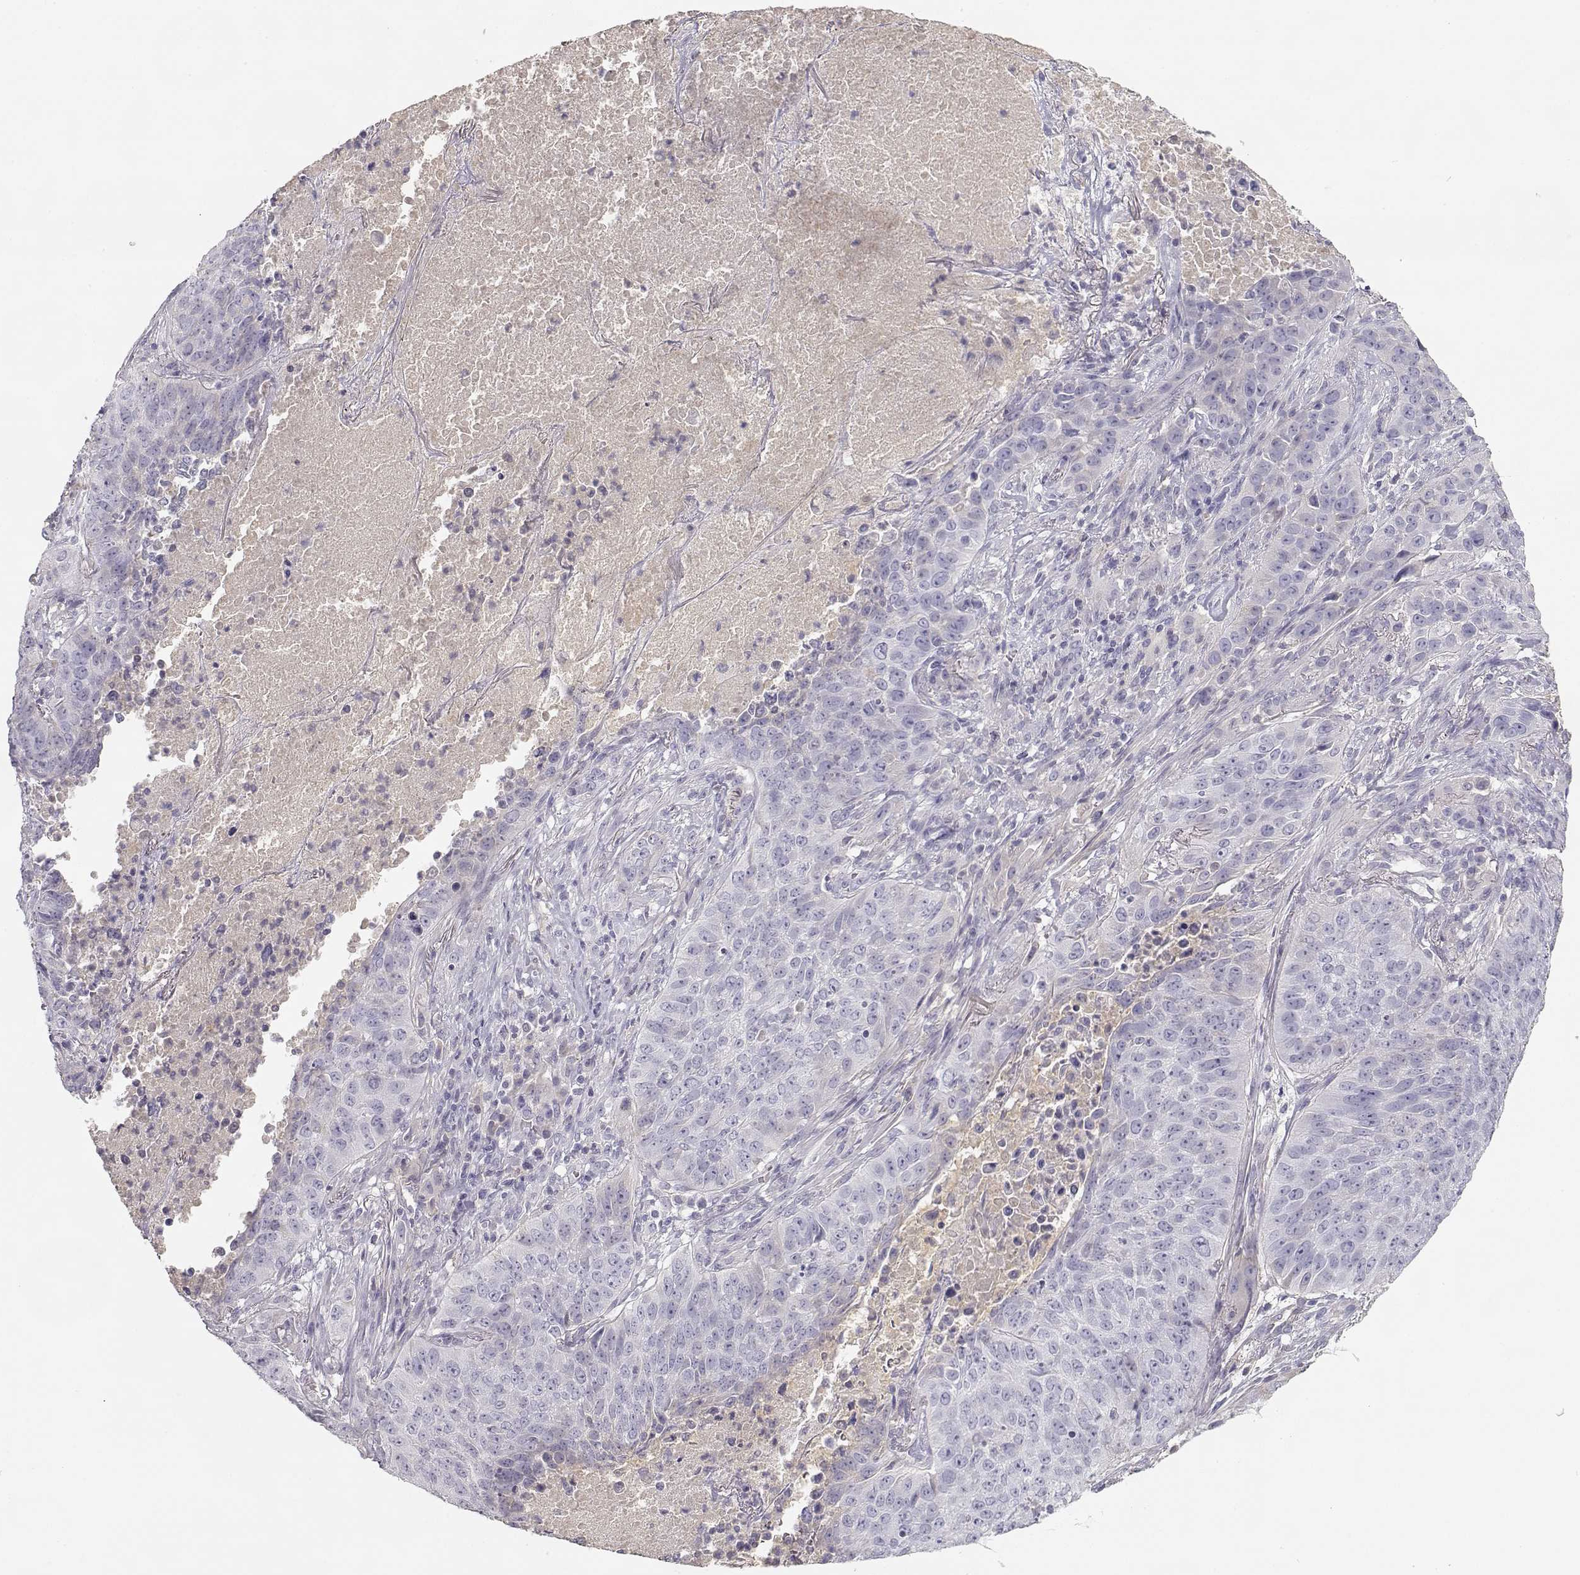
{"staining": {"intensity": "negative", "quantity": "none", "location": "none"}, "tissue": "lung cancer", "cell_type": "Tumor cells", "image_type": "cancer", "snomed": [{"axis": "morphology", "description": "Normal tissue, NOS"}, {"axis": "morphology", "description": "Squamous cell carcinoma, NOS"}, {"axis": "topography", "description": "Bronchus"}, {"axis": "topography", "description": "Lung"}], "caption": "Histopathology image shows no protein expression in tumor cells of squamous cell carcinoma (lung) tissue.", "gene": "SLCO6A1", "patient": {"sex": "male", "age": 64}}